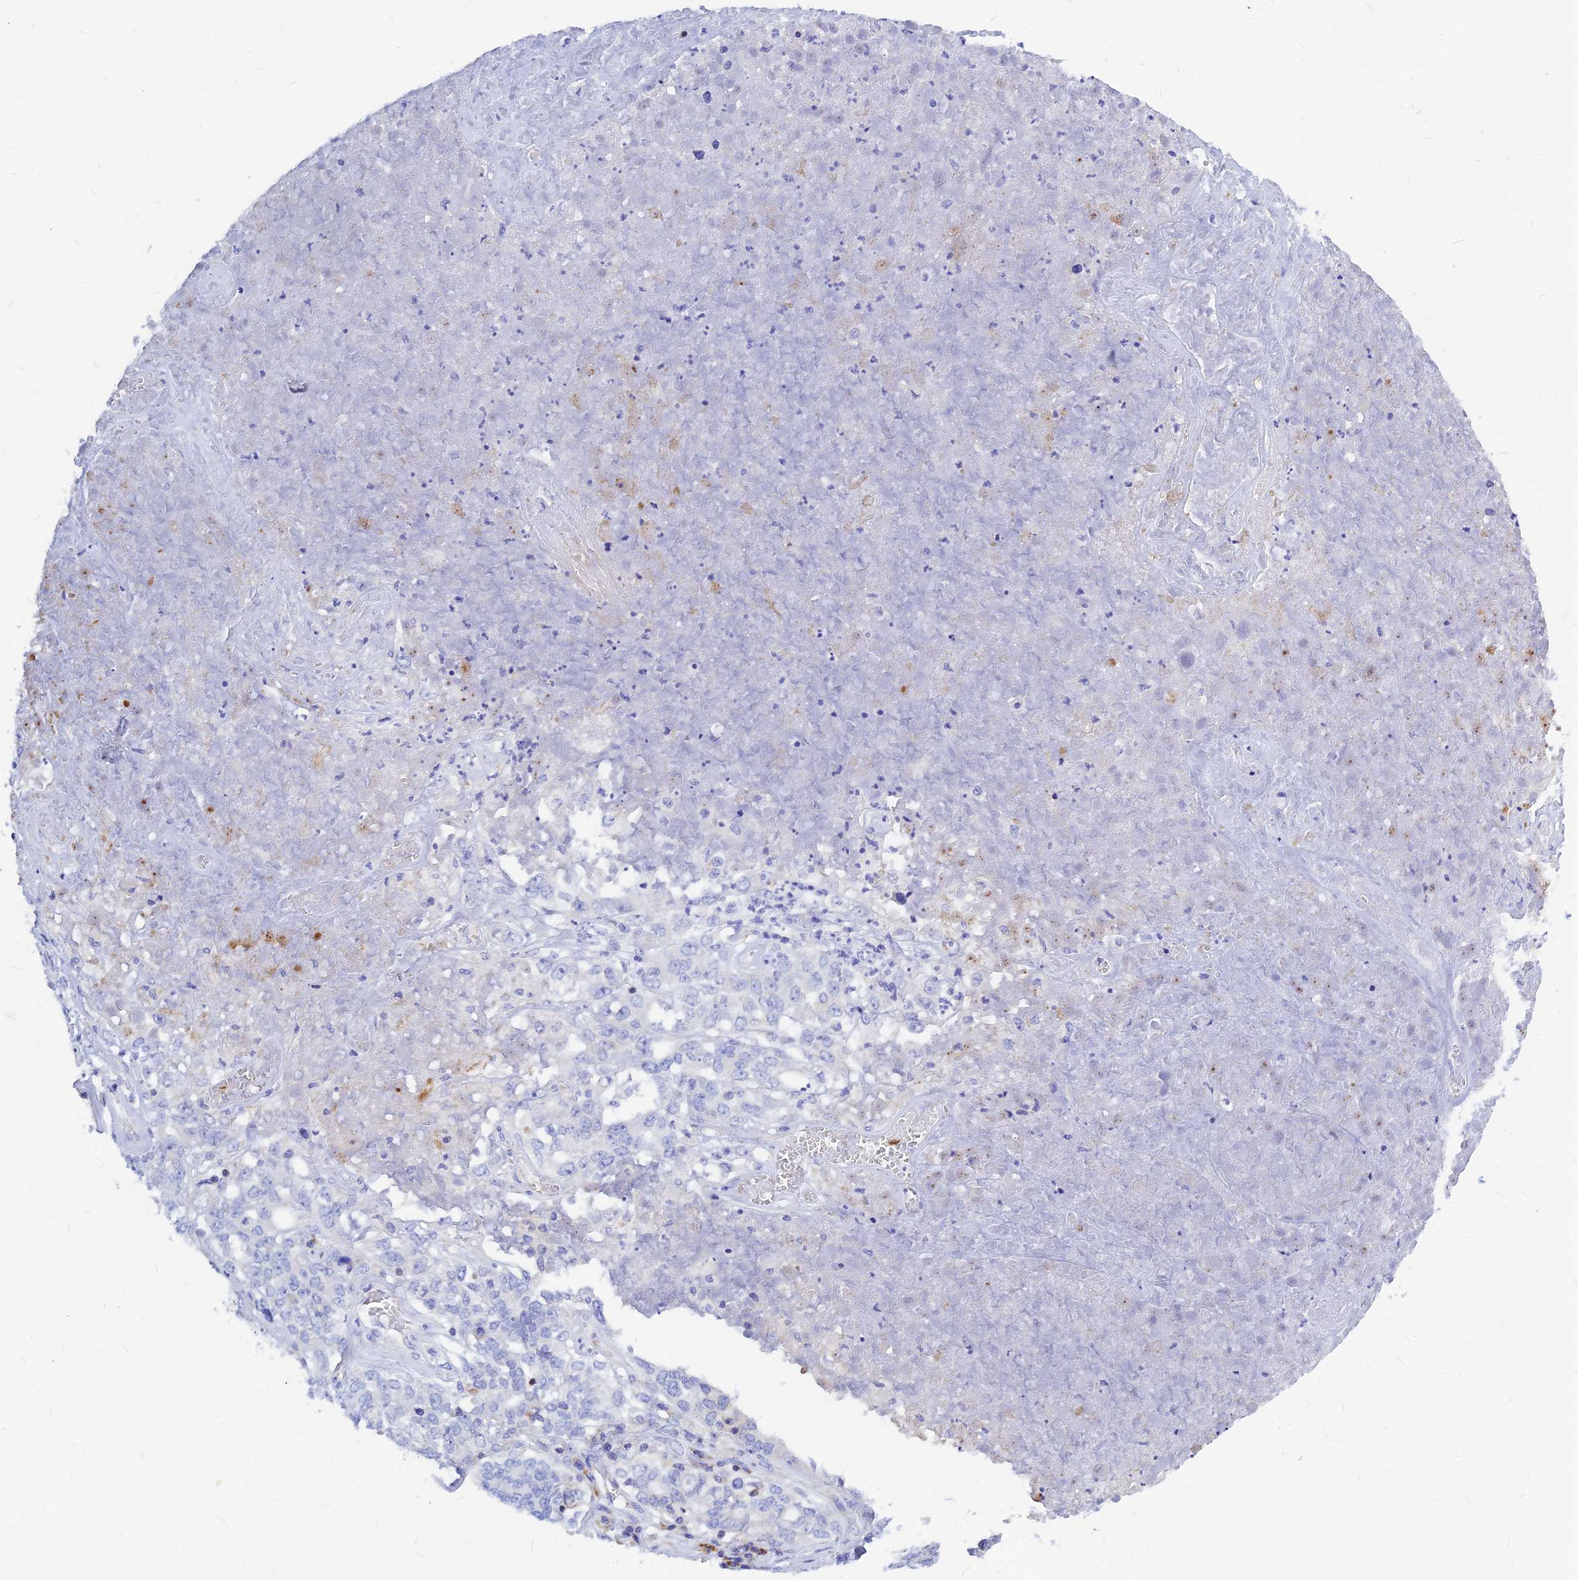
{"staining": {"intensity": "negative", "quantity": "none", "location": "none"}, "tissue": "ovarian cancer", "cell_type": "Tumor cells", "image_type": "cancer", "snomed": [{"axis": "morphology", "description": "Carcinoma, endometroid"}, {"axis": "topography", "description": "Ovary"}], "caption": "This photomicrograph is of endometroid carcinoma (ovarian) stained with immunohistochemistry to label a protein in brown with the nuclei are counter-stained blue. There is no staining in tumor cells.", "gene": "CNOT6", "patient": {"sex": "female", "age": 62}}